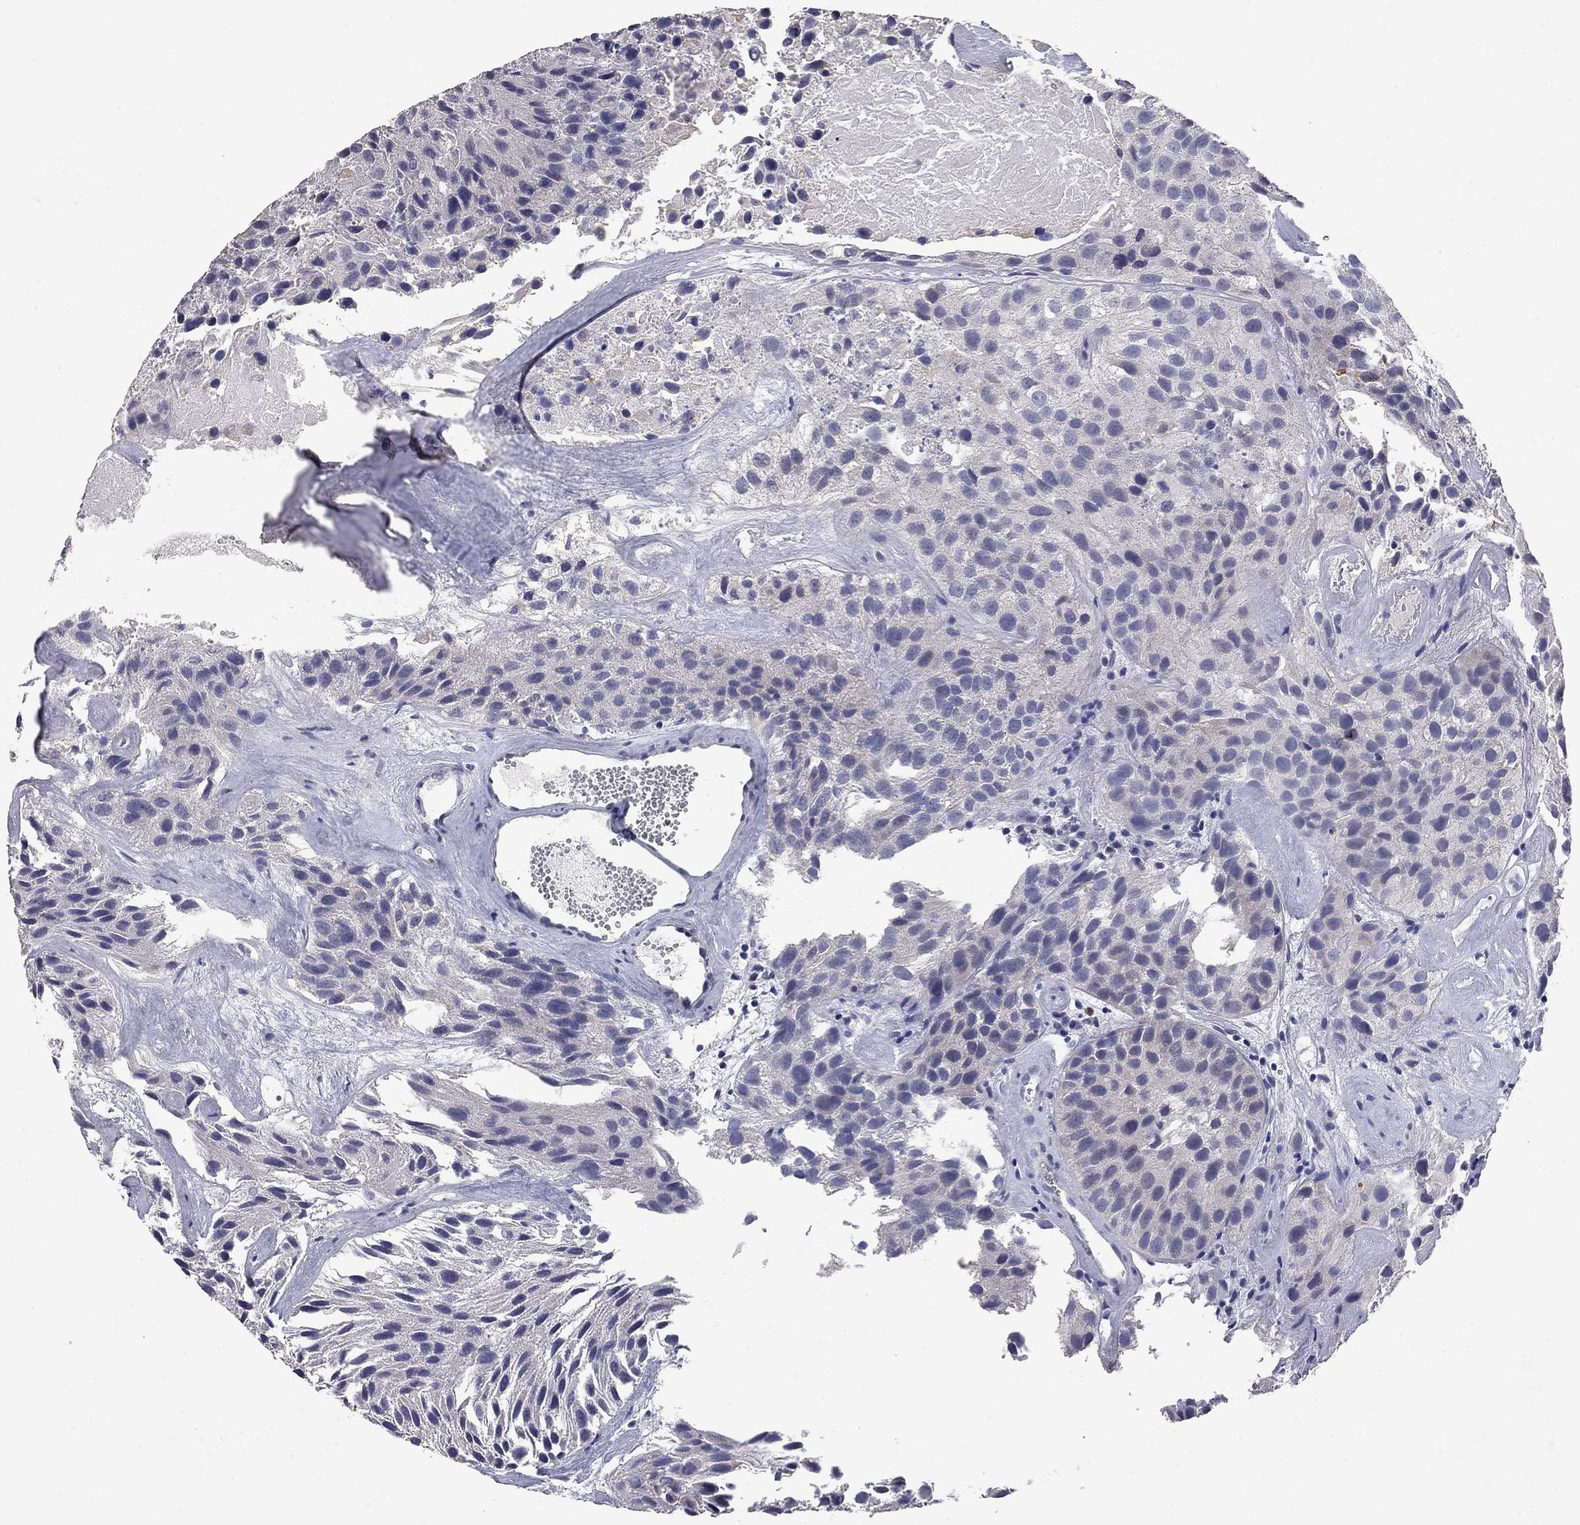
{"staining": {"intensity": "negative", "quantity": "none", "location": "none"}, "tissue": "urothelial cancer", "cell_type": "Tumor cells", "image_type": "cancer", "snomed": [{"axis": "morphology", "description": "Urothelial carcinoma, Low grade"}, {"axis": "topography", "description": "Urinary bladder"}], "caption": "The immunohistochemistry (IHC) photomicrograph has no significant positivity in tumor cells of low-grade urothelial carcinoma tissue.", "gene": "NOS2", "patient": {"sex": "female", "age": 87}}